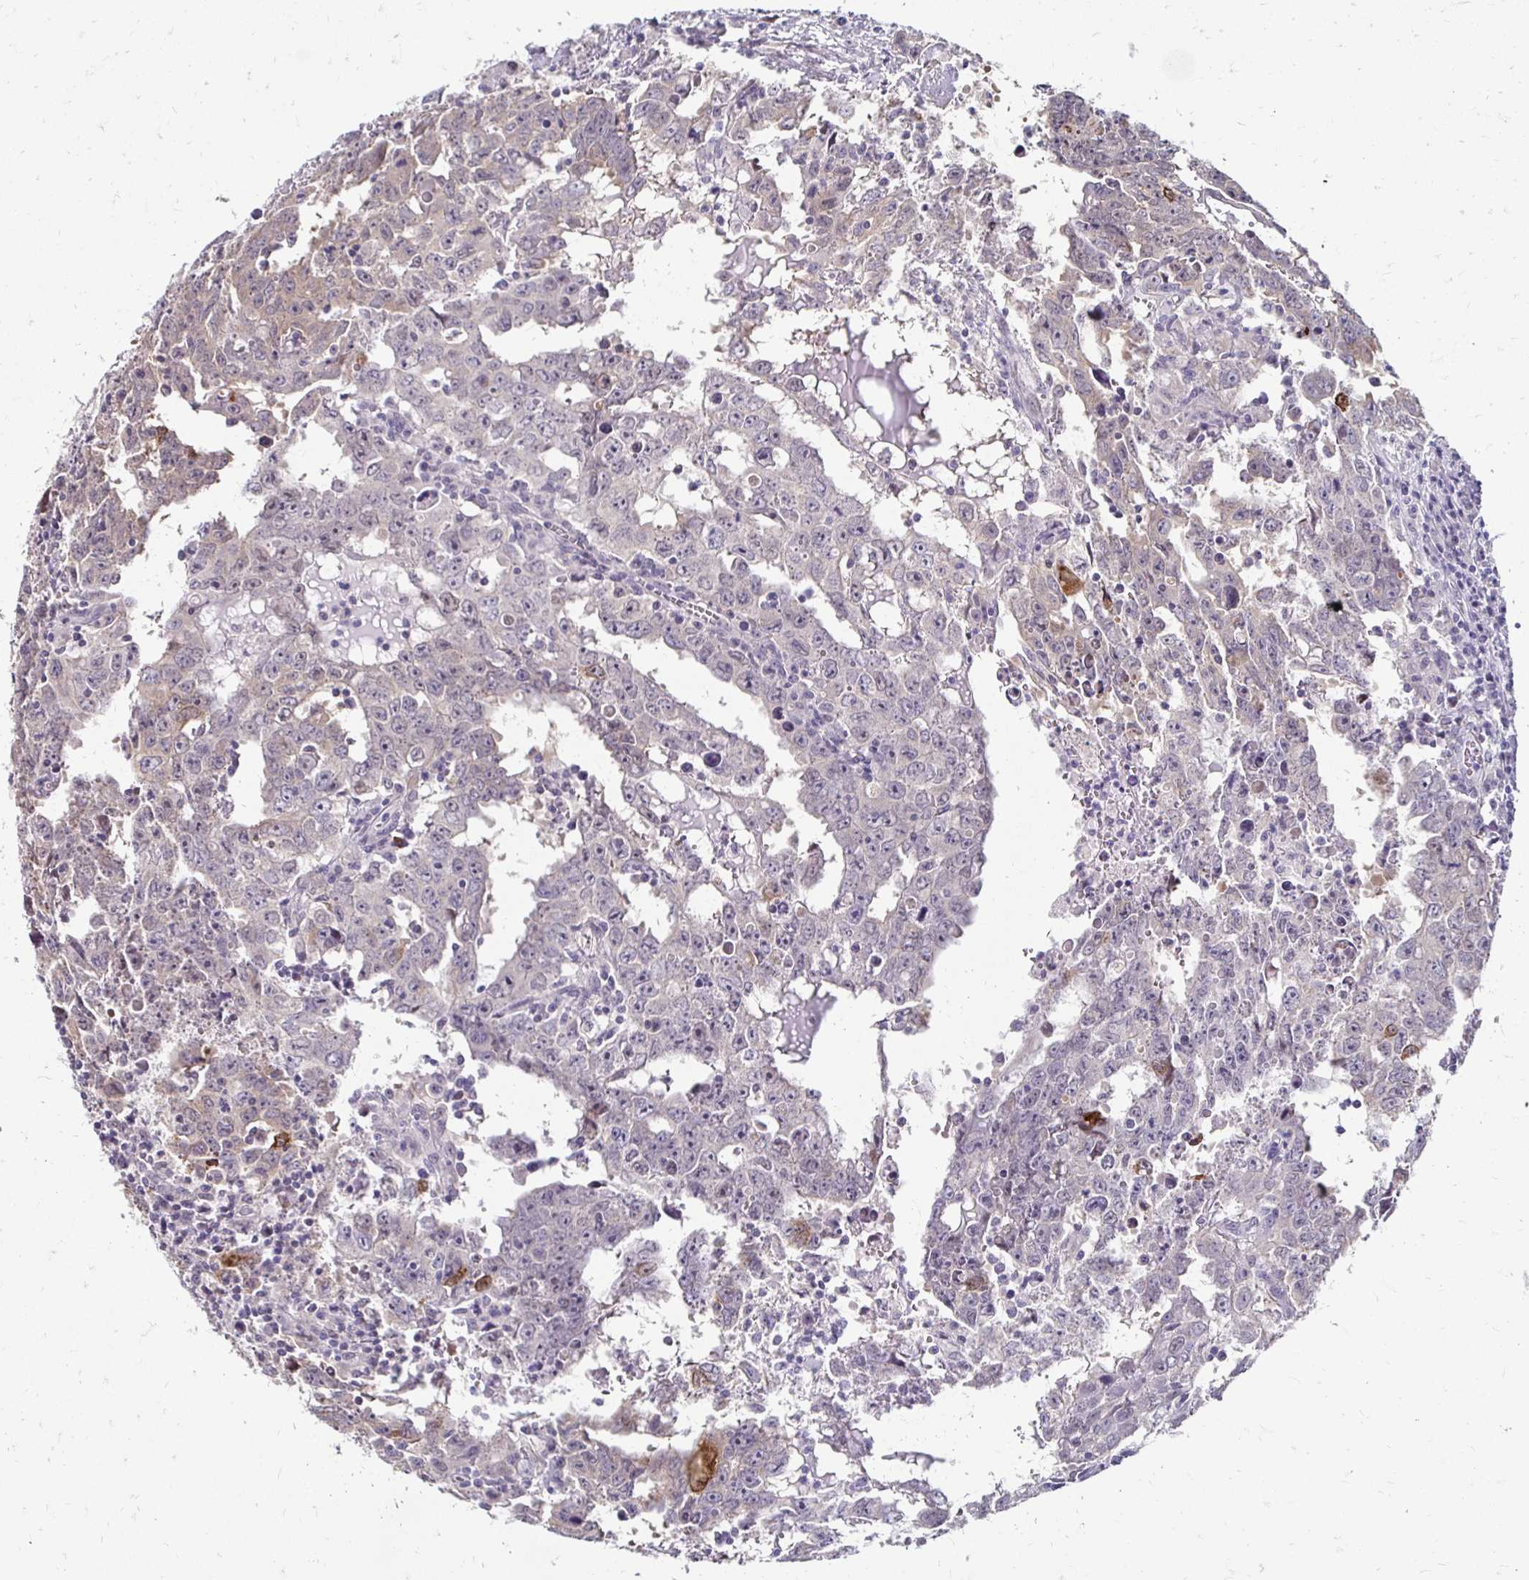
{"staining": {"intensity": "weak", "quantity": "<25%", "location": "cytoplasmic/membranous"}, "tissue": "testis cancer", "cell_type": "Tumor cells", "image_type": "cancer", "snomed": [{"axis": "morphology", "description": "Carcinoma, Embryonal, NOS"}, {"axis": "topography", "description": "Testis"}], "caption": "Immunohistochemistry micrograph of human embryonal carcinoma (testis) stained for a protein (brown), which shows no staining in tumor cells.", "gene": "PADI2", "patient": {"sex": "male", "age": 22}}